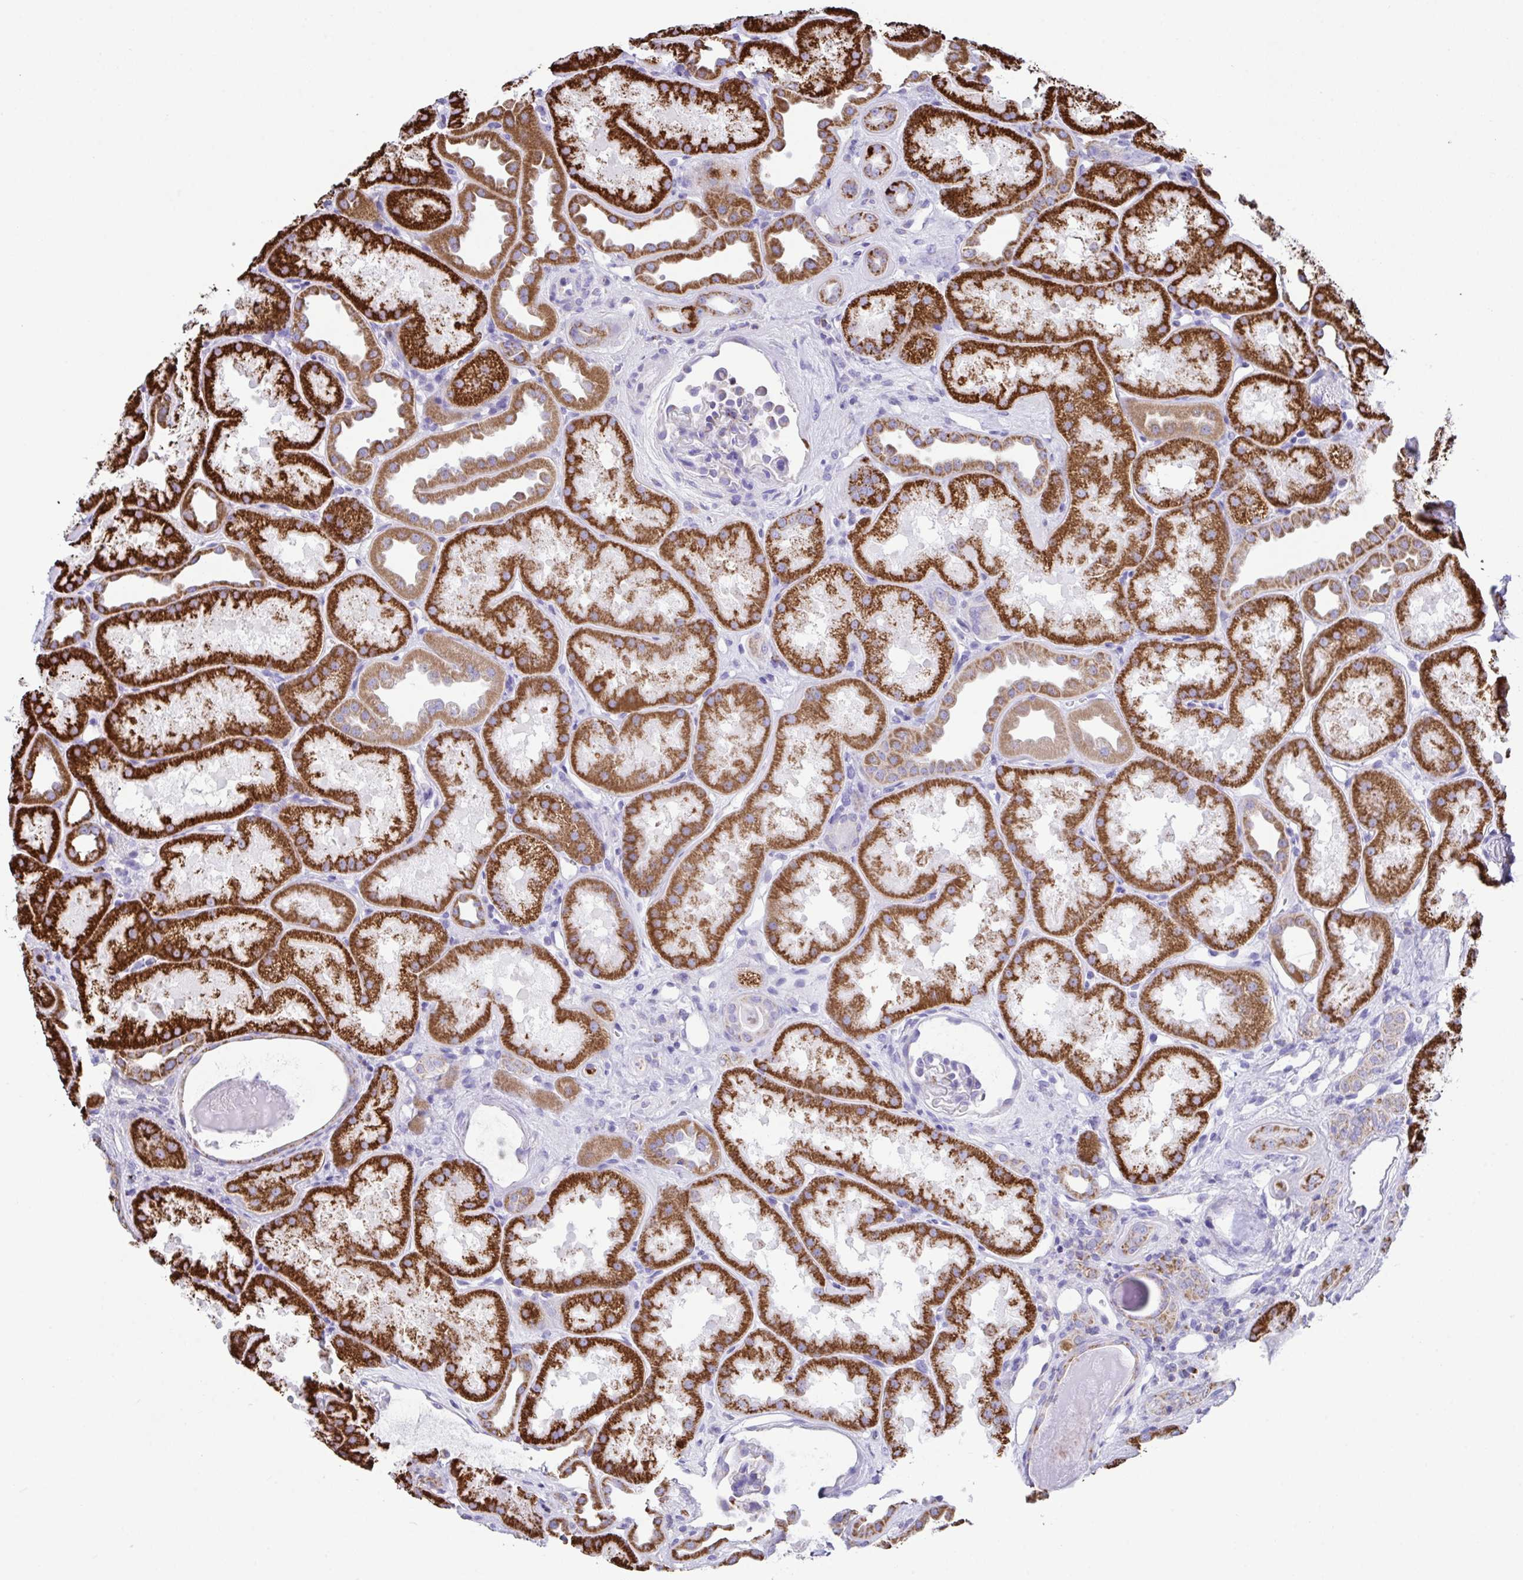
{"staining": {"intensity": "negative", "quantity": "none", "location": "none"}, "tissue": "kidney", "cell_type": "Cells in glomeruli", "image_type": "normal", "snomed": [{"axis": "morphology", "description": "Normal tissue, NOS"}, {"axis": "topography", "description": "Kidney"}], "caption": "Cells in glomeruli are negative for brown protein staining in benign kidney. Brightfield microscopy of immunohistochemistry (IHC) stained with DAB (brown) and hematoxylin (blue), captured at high magnification.", "gene": "PCMTD2", "patient": {"sex": "male", "age": 61}}